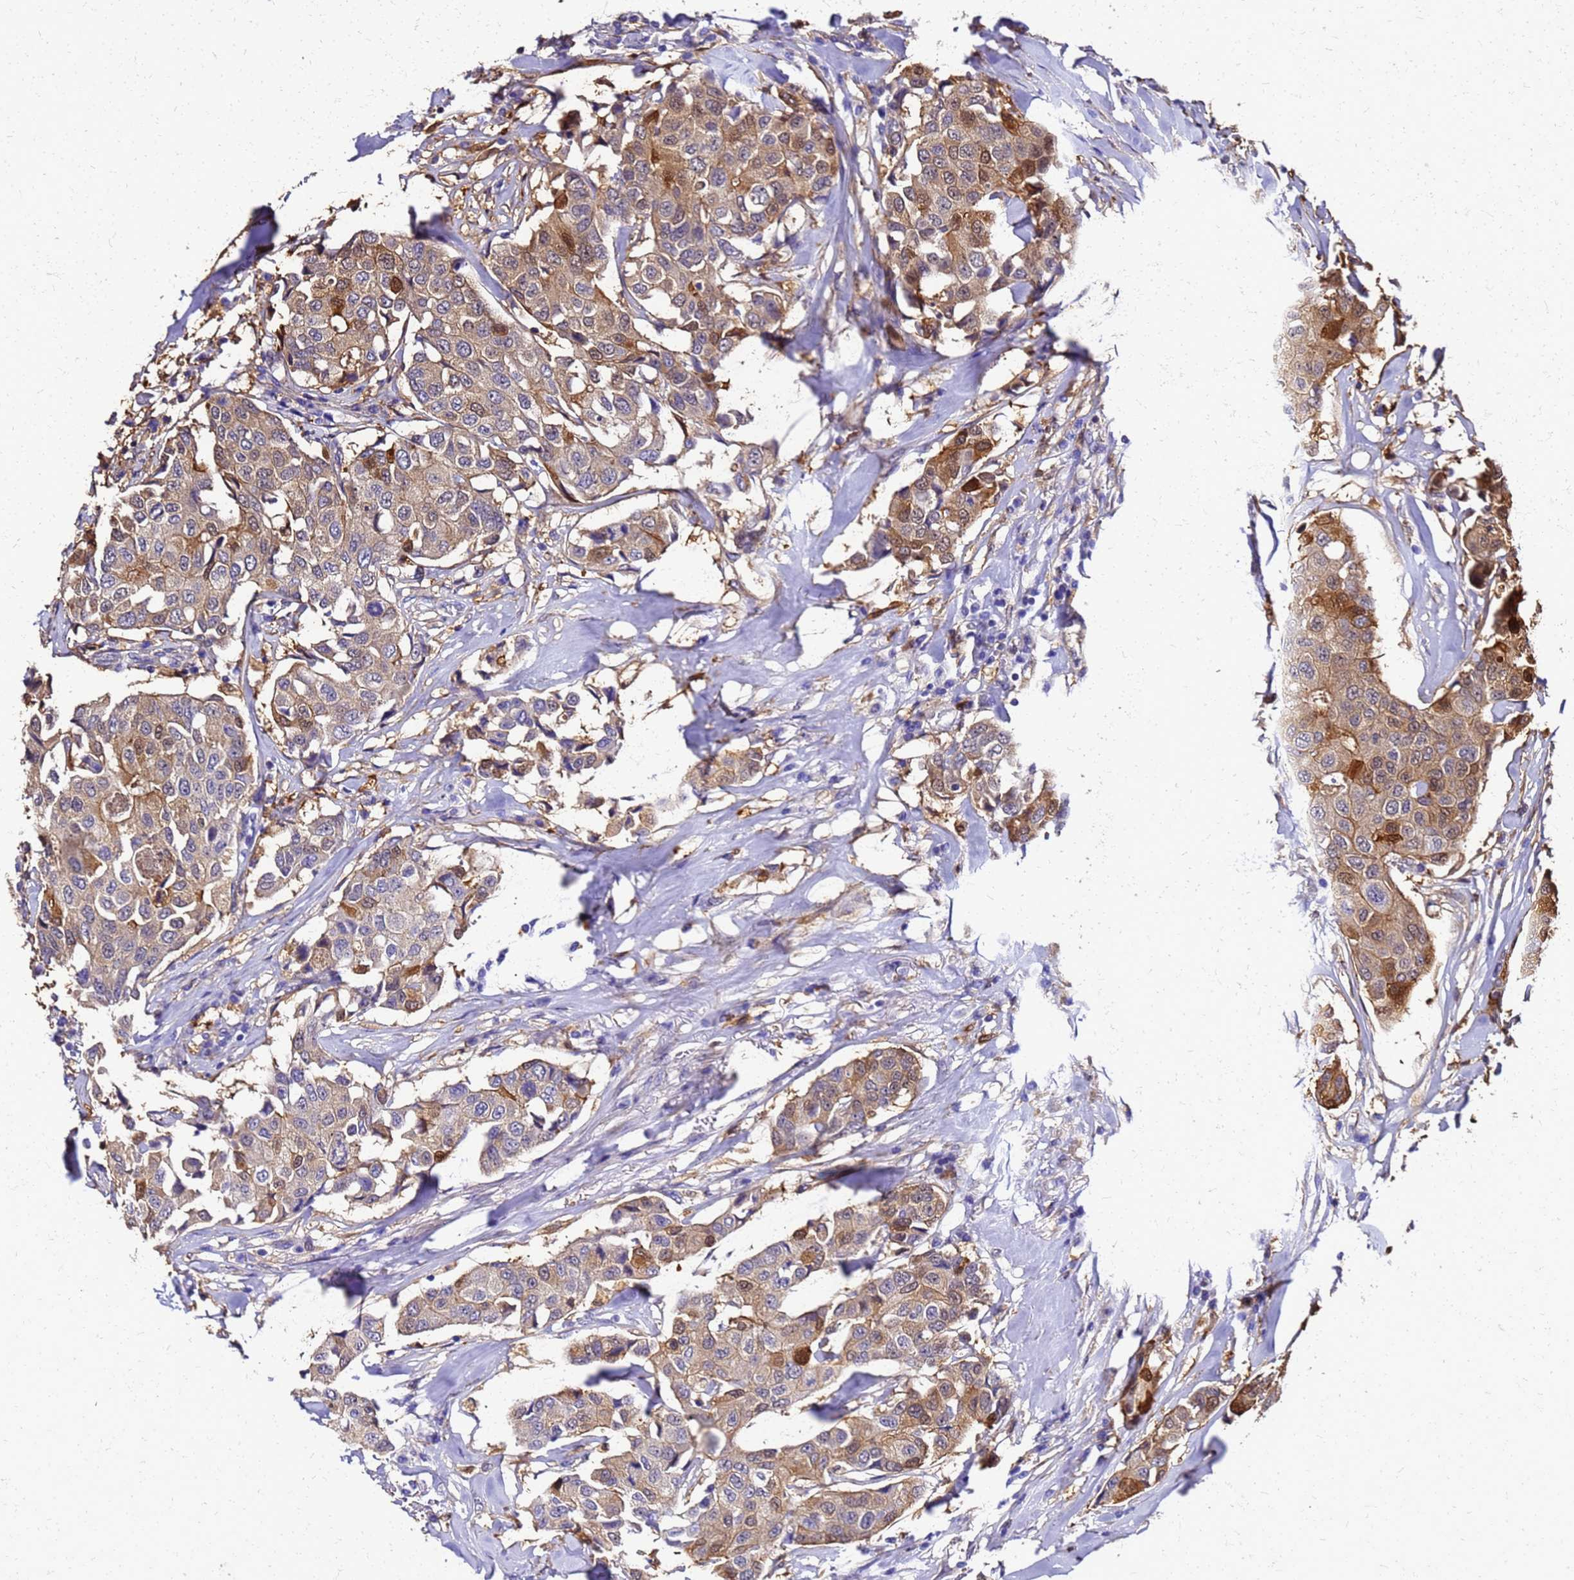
{"staining": {"intensity": "moderate", "quantity": "25%-75%", "location": "cytoplasmic/membranous,nuclear"}, "tissue": "breast cancer", "cell_type": "Tumor cells", "image_type": "cancer", "snomed": [{"axis": "morphology", "description": "Duct carcinoma"}, {"axis": "topography", "description": "Breast"}], "caption": "Breast invasive ductal carcinoma stained with a protein marker shows moderate staining in tumor cells.", "gene": "S100A11", "patient": {"sex": "female", "age": 80}}